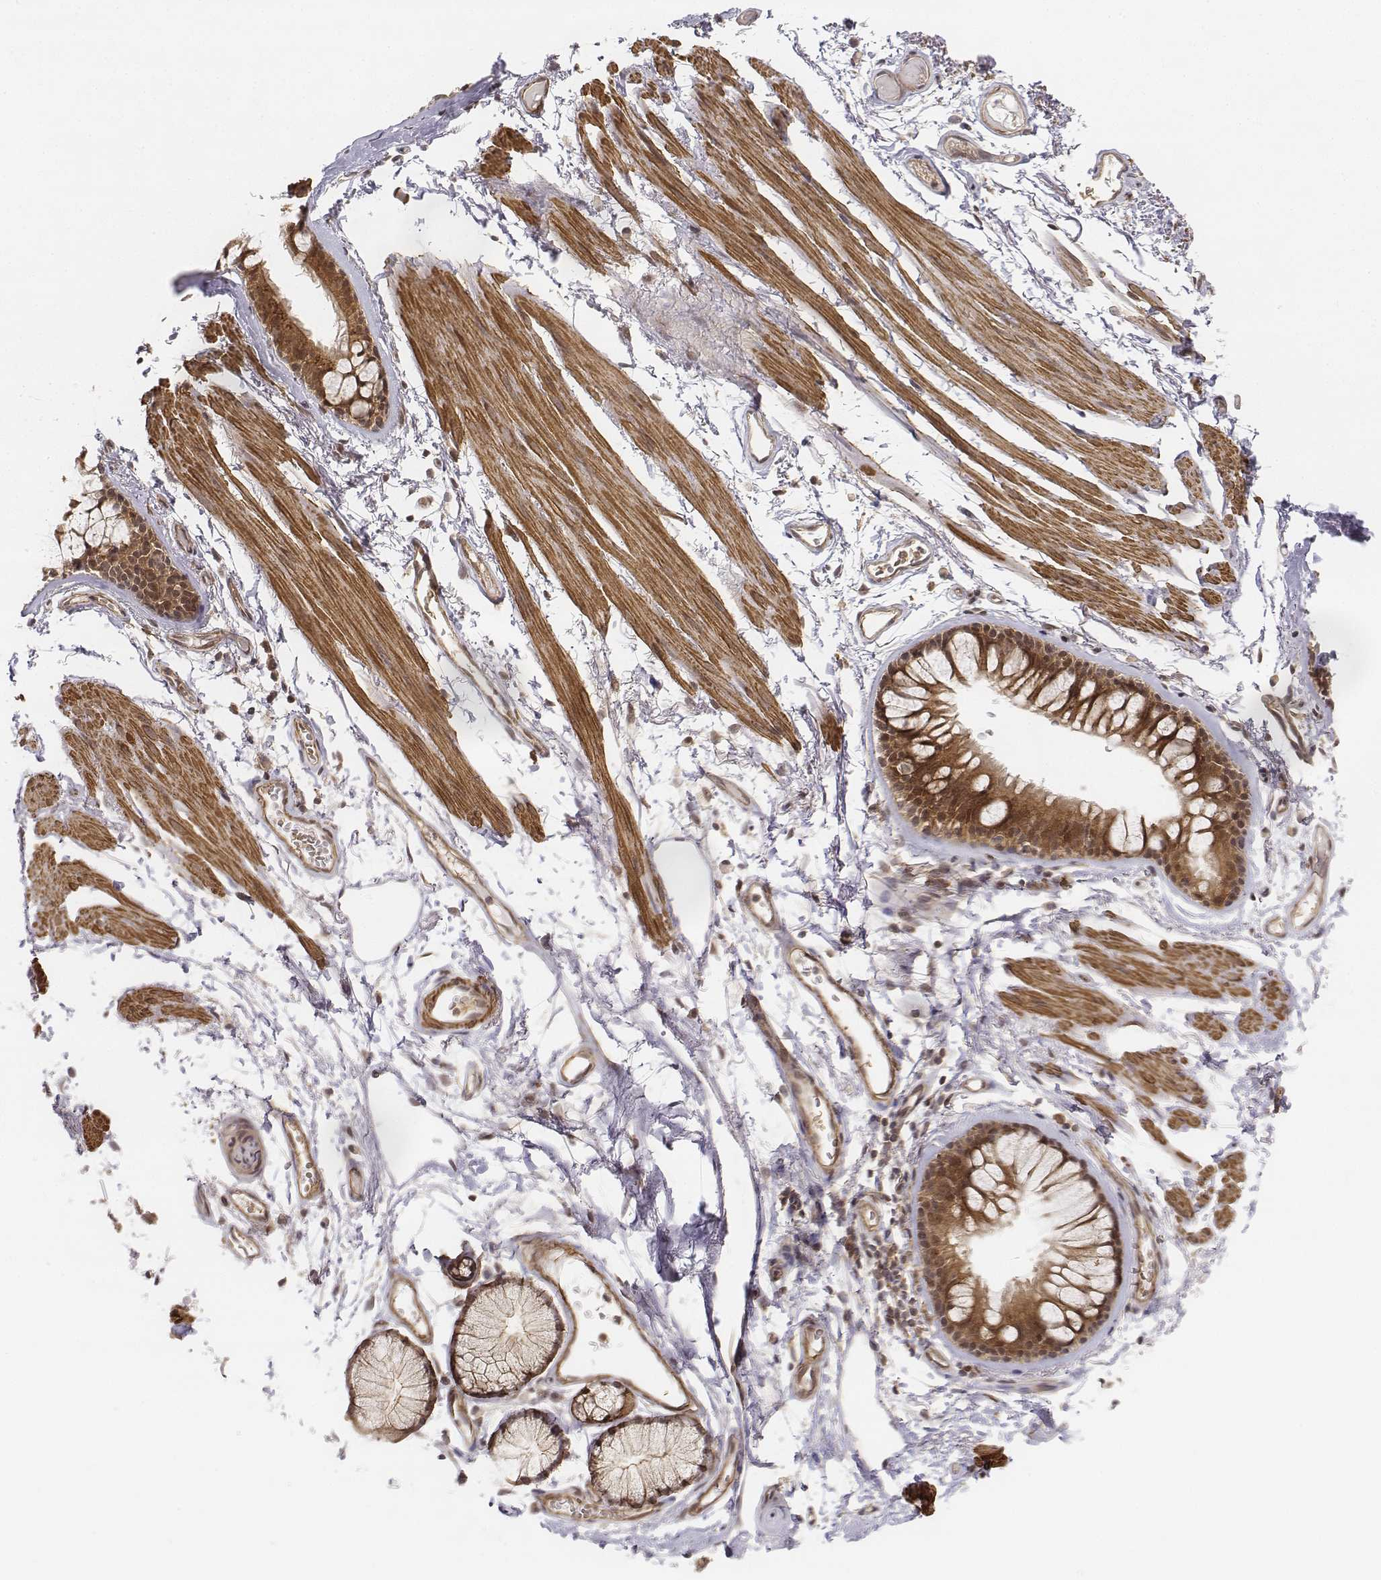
{"staining": {"intensity": "negative", "quantity": "none", "location": "none"}, "tissue": "adipose tissue", "cell_type": "Adipocytes", "image_type": "normal", "snomed": [{"axis": "morphology", "description": "Normal tissue, NOS"}, {"axis": "topography", "description": "Cartilage tissue"}, {"axis": "topography", "description": "Bronchus"}], "caption": "Immunohistochemistry of benign human adipose tissue demonstrates no staining in adipocytes. Nuclei are stained in blue.", "gene": "ZFYVE19", "patient": {"sex": "female", "age": 79}}